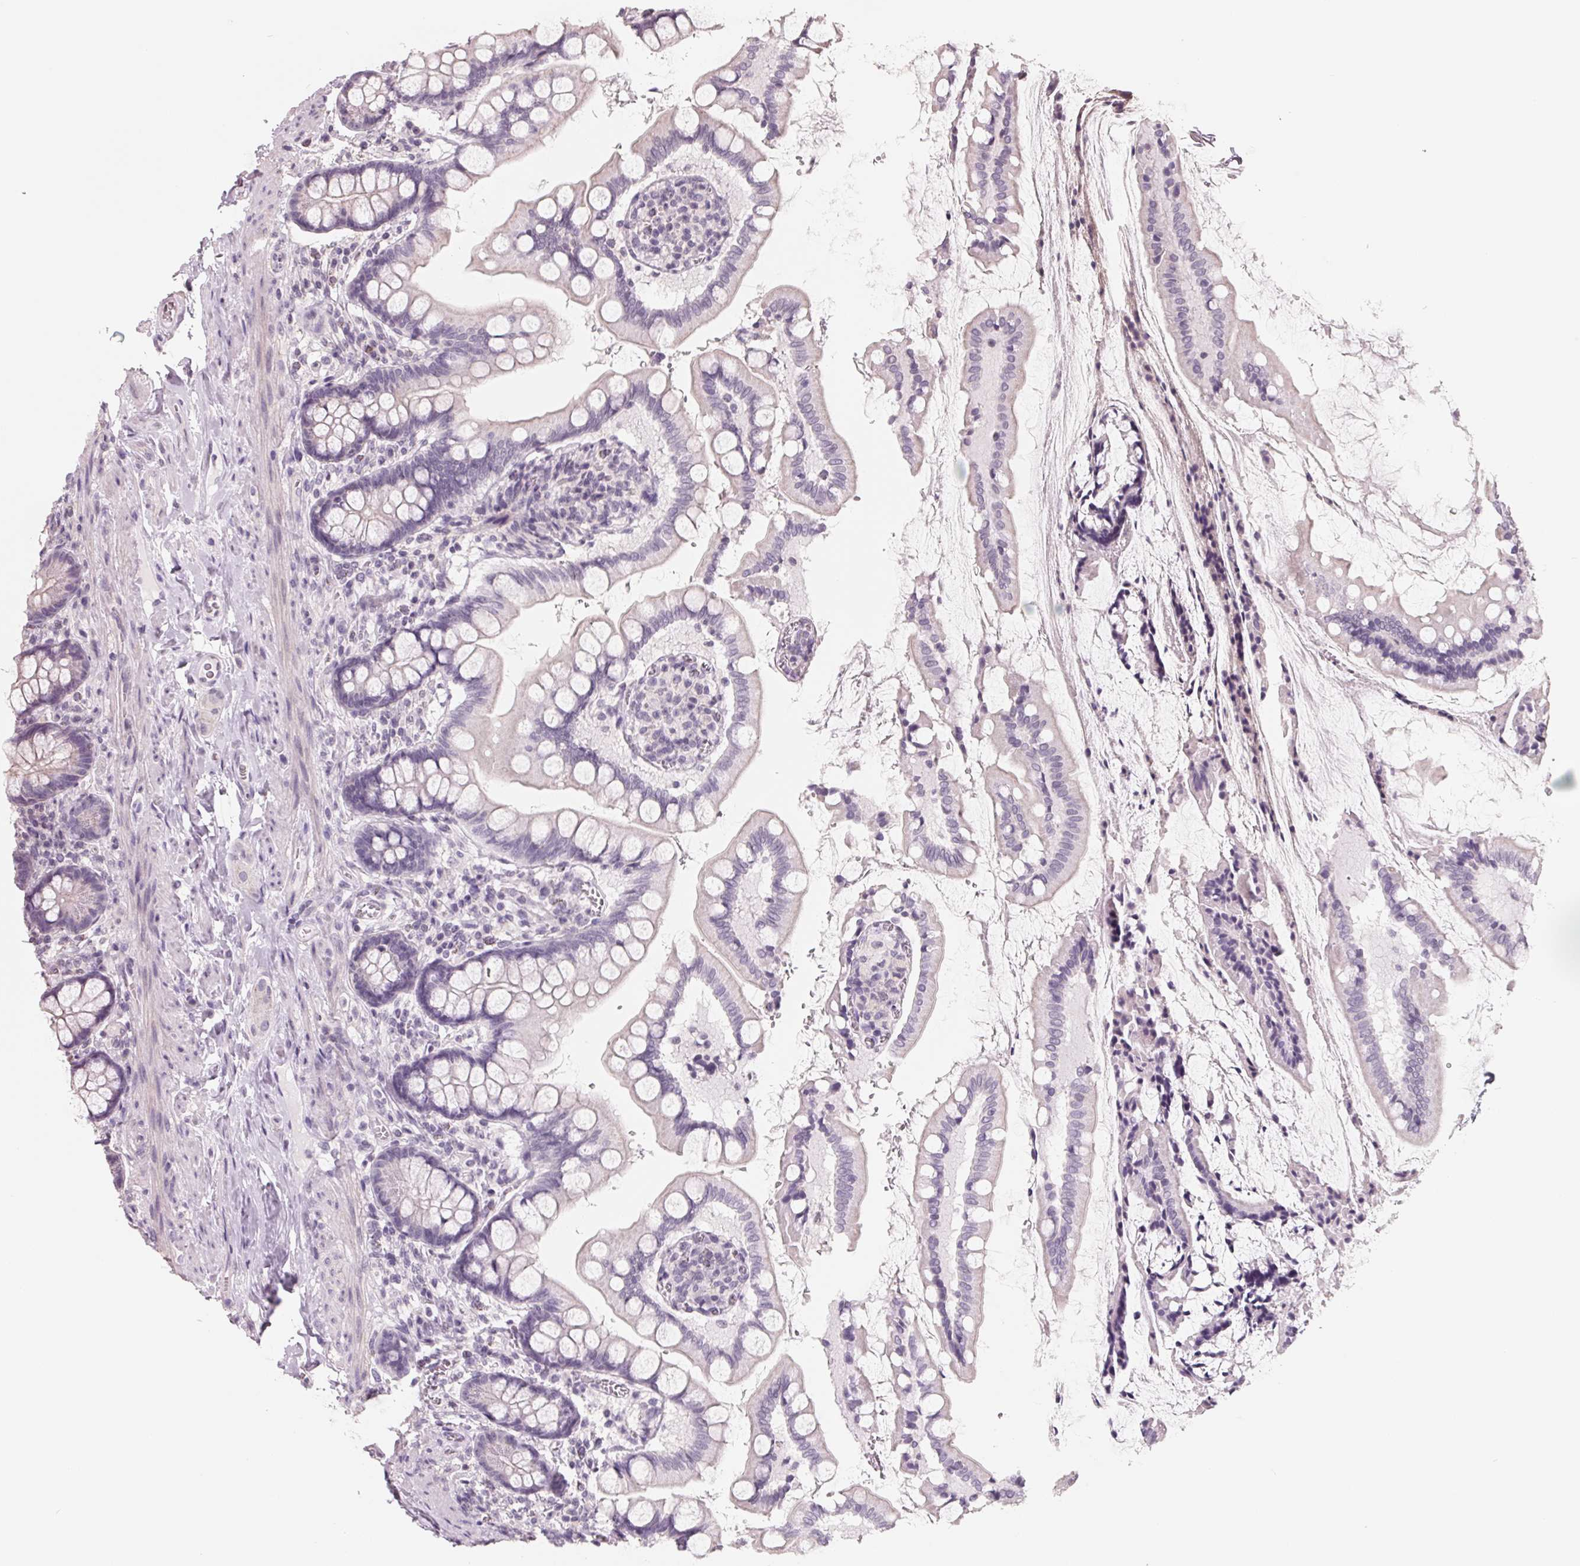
{"staining": {"intensity": "negative", "quantity": "none", "location": "none"}, "tissue": "small intestine", "cell_type": "Glandular cells", "image_type": "normal", "snomed": [{"axis": "morphology", "description": "Normal tissue, NOS"}, {"axis": "topography", "description": "Small intestine"}], "caption": "This photomicrograph is of unremarkable small intestine stained with IHC to label a protein in brown with the nuclei are counter-stained blue. There is no staining in glandular cells.", "gene": "FTCD", "patient": {"sex": "female", "age": 56}}